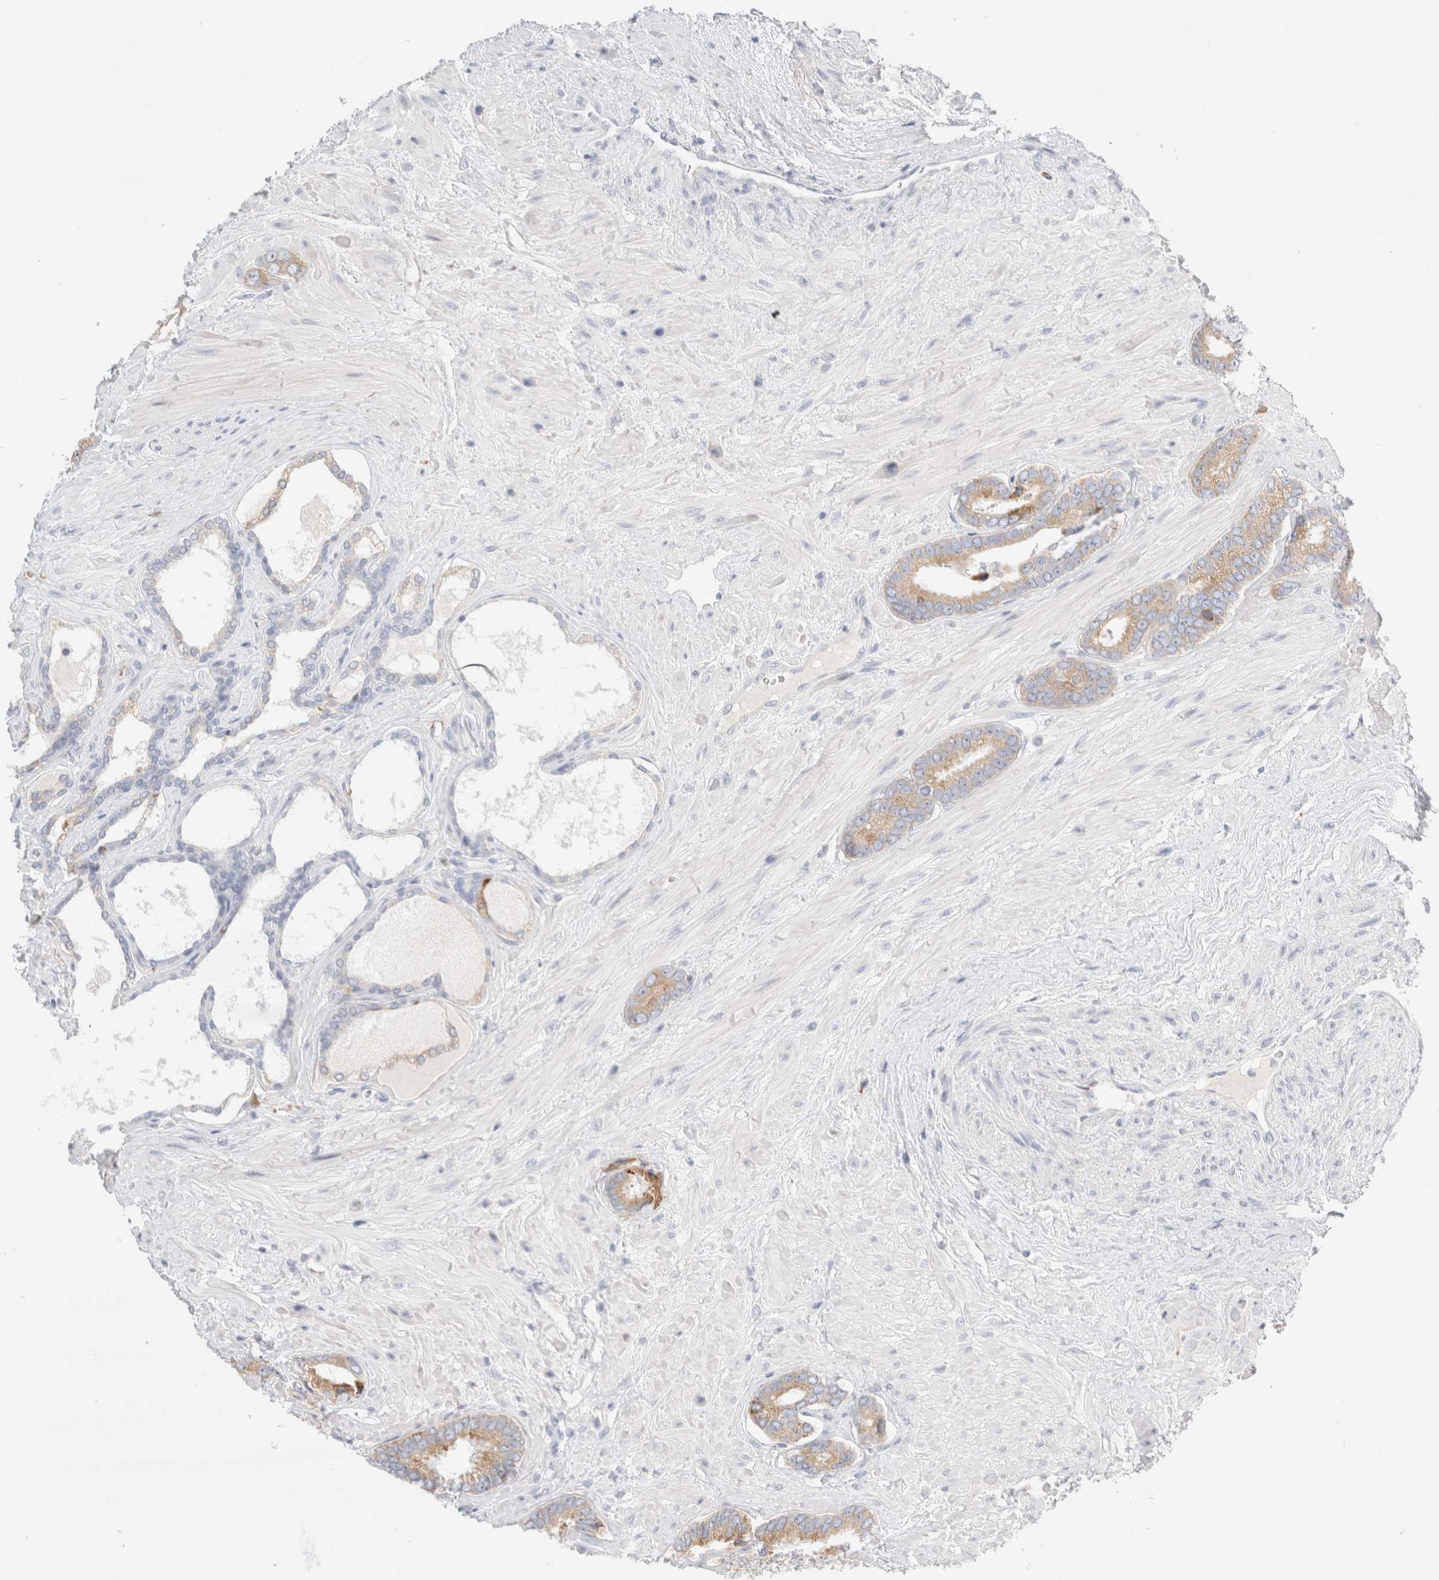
{"staining": {"intensity": "moderate", "quantity": "25%-75%", "location": "cytoplasmic/membranous"}, "tissue": "prostate cancer", "cell_type": "Tumor cells", "image_type": "cancer", "snomed": [{"axis": "morphology", "description": "Adenocarcinoma, Low grade"}, {"axis": "topography", "description": "Prostate"}], "caption": "DAB (3,3'-diaminobenzidine) immunohistochemical staining of human prostate adenocarcinoma (low-grade) reveals moderate cytoplasmic/membranous protein staining in about 25%-75% of tumor cells. (Brightfield microscopy of DAB IHC at high magnification).", "gene": "CSK", "patient": {"sex": "male", "age": 71}}